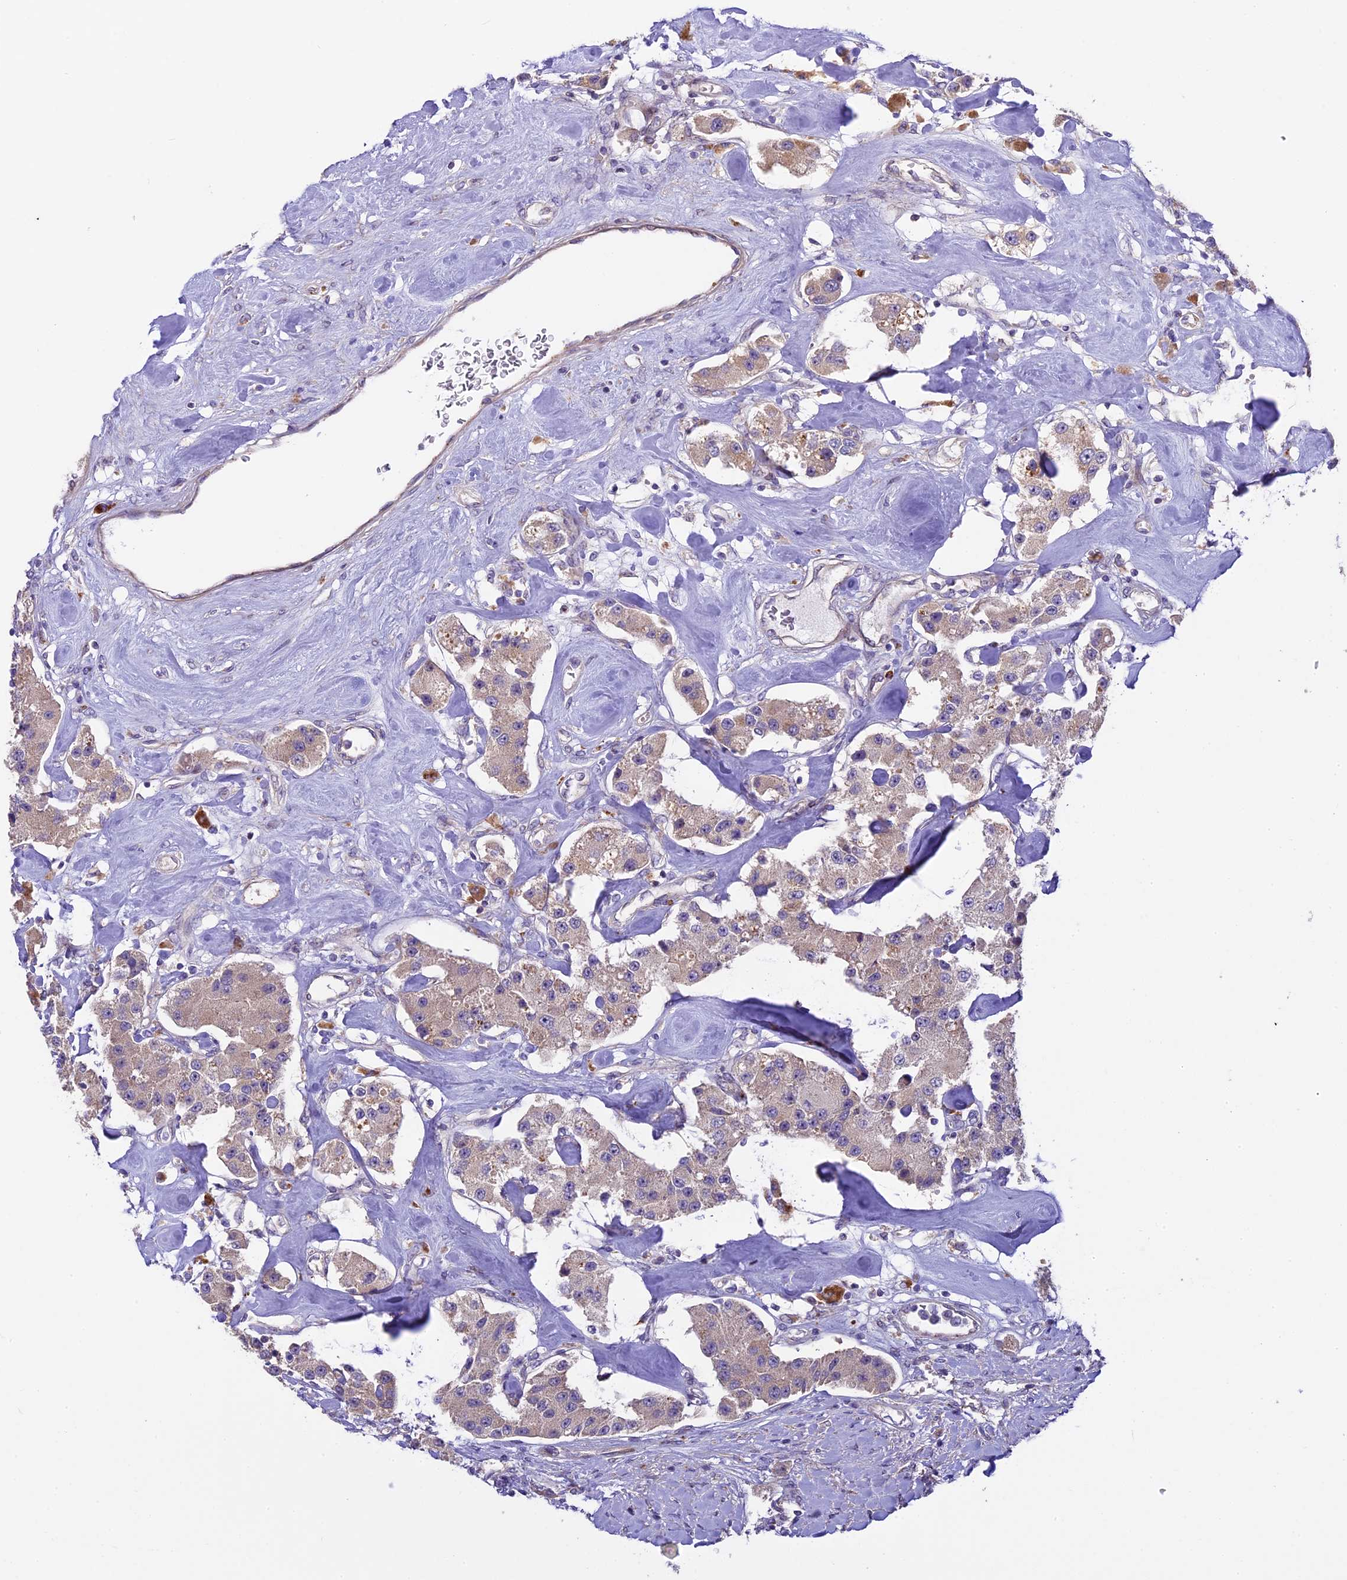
{"staining": {"intensity": "weak", "quantity": "25%-75%", "location": "cytoplasmic/membranous"}, "tissue": "carcinoid", "cell_type": "Tumor cells", "image_type": "cancer", "snomed": [{"axis": "morphology", "description": "Carcinoid, malignant, NOS"}, {"axis": "topography", "description": "Pancreas"}], "caption": "Carcinoid stained for a protein (brown) demonstrates weak cytoplasmic/membranous positive expression in approximately 25%-75% of tumor cells.", "gene": "SPIRE1", "patient": {"sex": "male", "age": 41}}